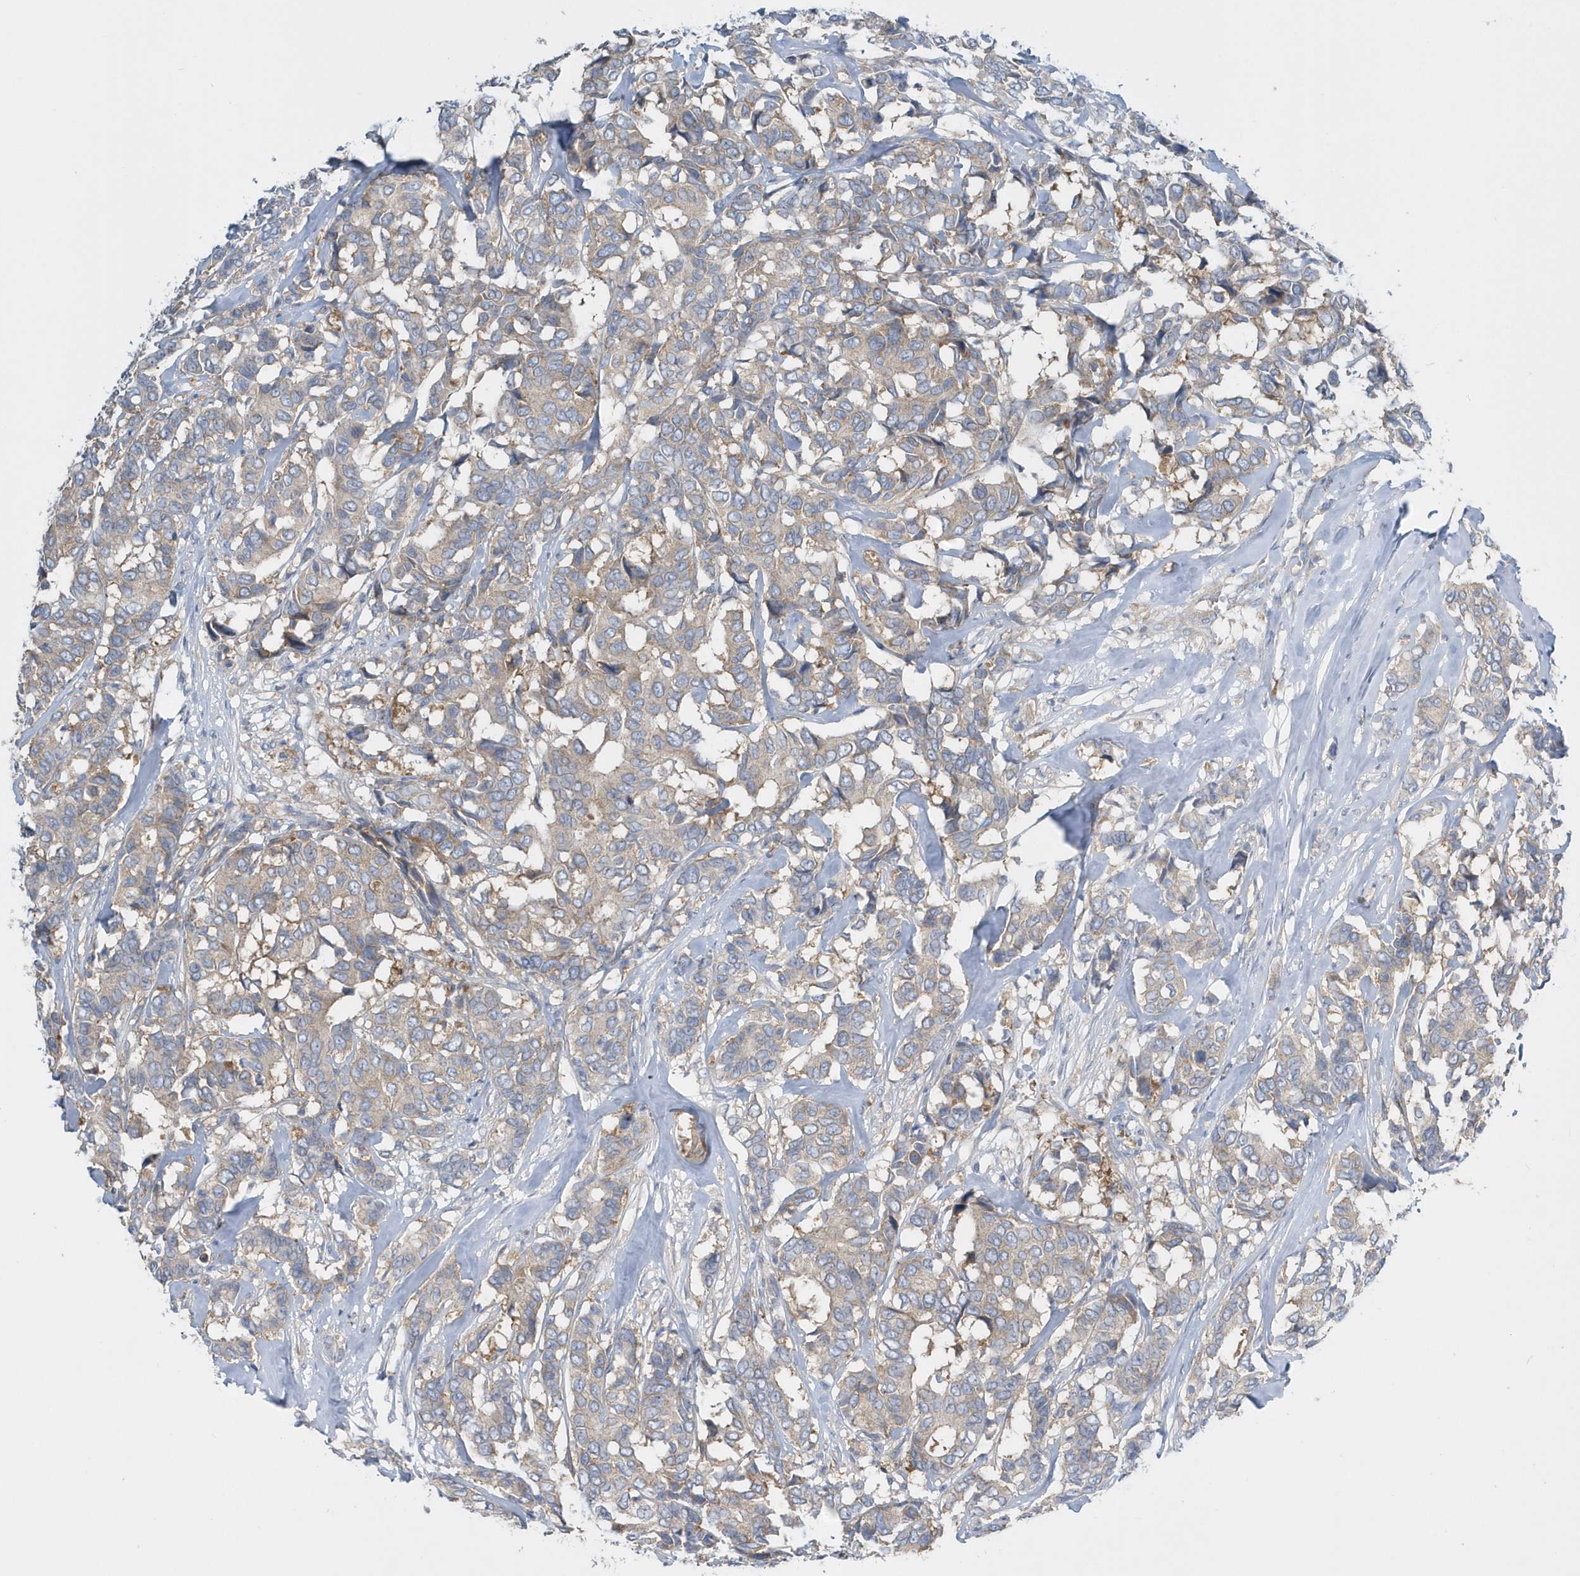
{"staining": {"intensity": "weak", "quantity": "<25%", "location": "cytoplasmic/membranous"}, "tissue": "breast cancer", "cell_type": "Tumor cells", "image_type": "cancer", "snomed": [{"axis": "morphology", "description": "Duct carcinoma"}, {"axis": "topography", "description": "Breast"}], "caption": "IHC micrograph of neoplastic tissue: breast cancer stained with DAB reveals no significant protein staining in tumor cells. (Immunohistochemistry, brightfield microscopy, high magnification).", "gene": "EIF3C", "patient": {"sex": "female", "age": 87}}